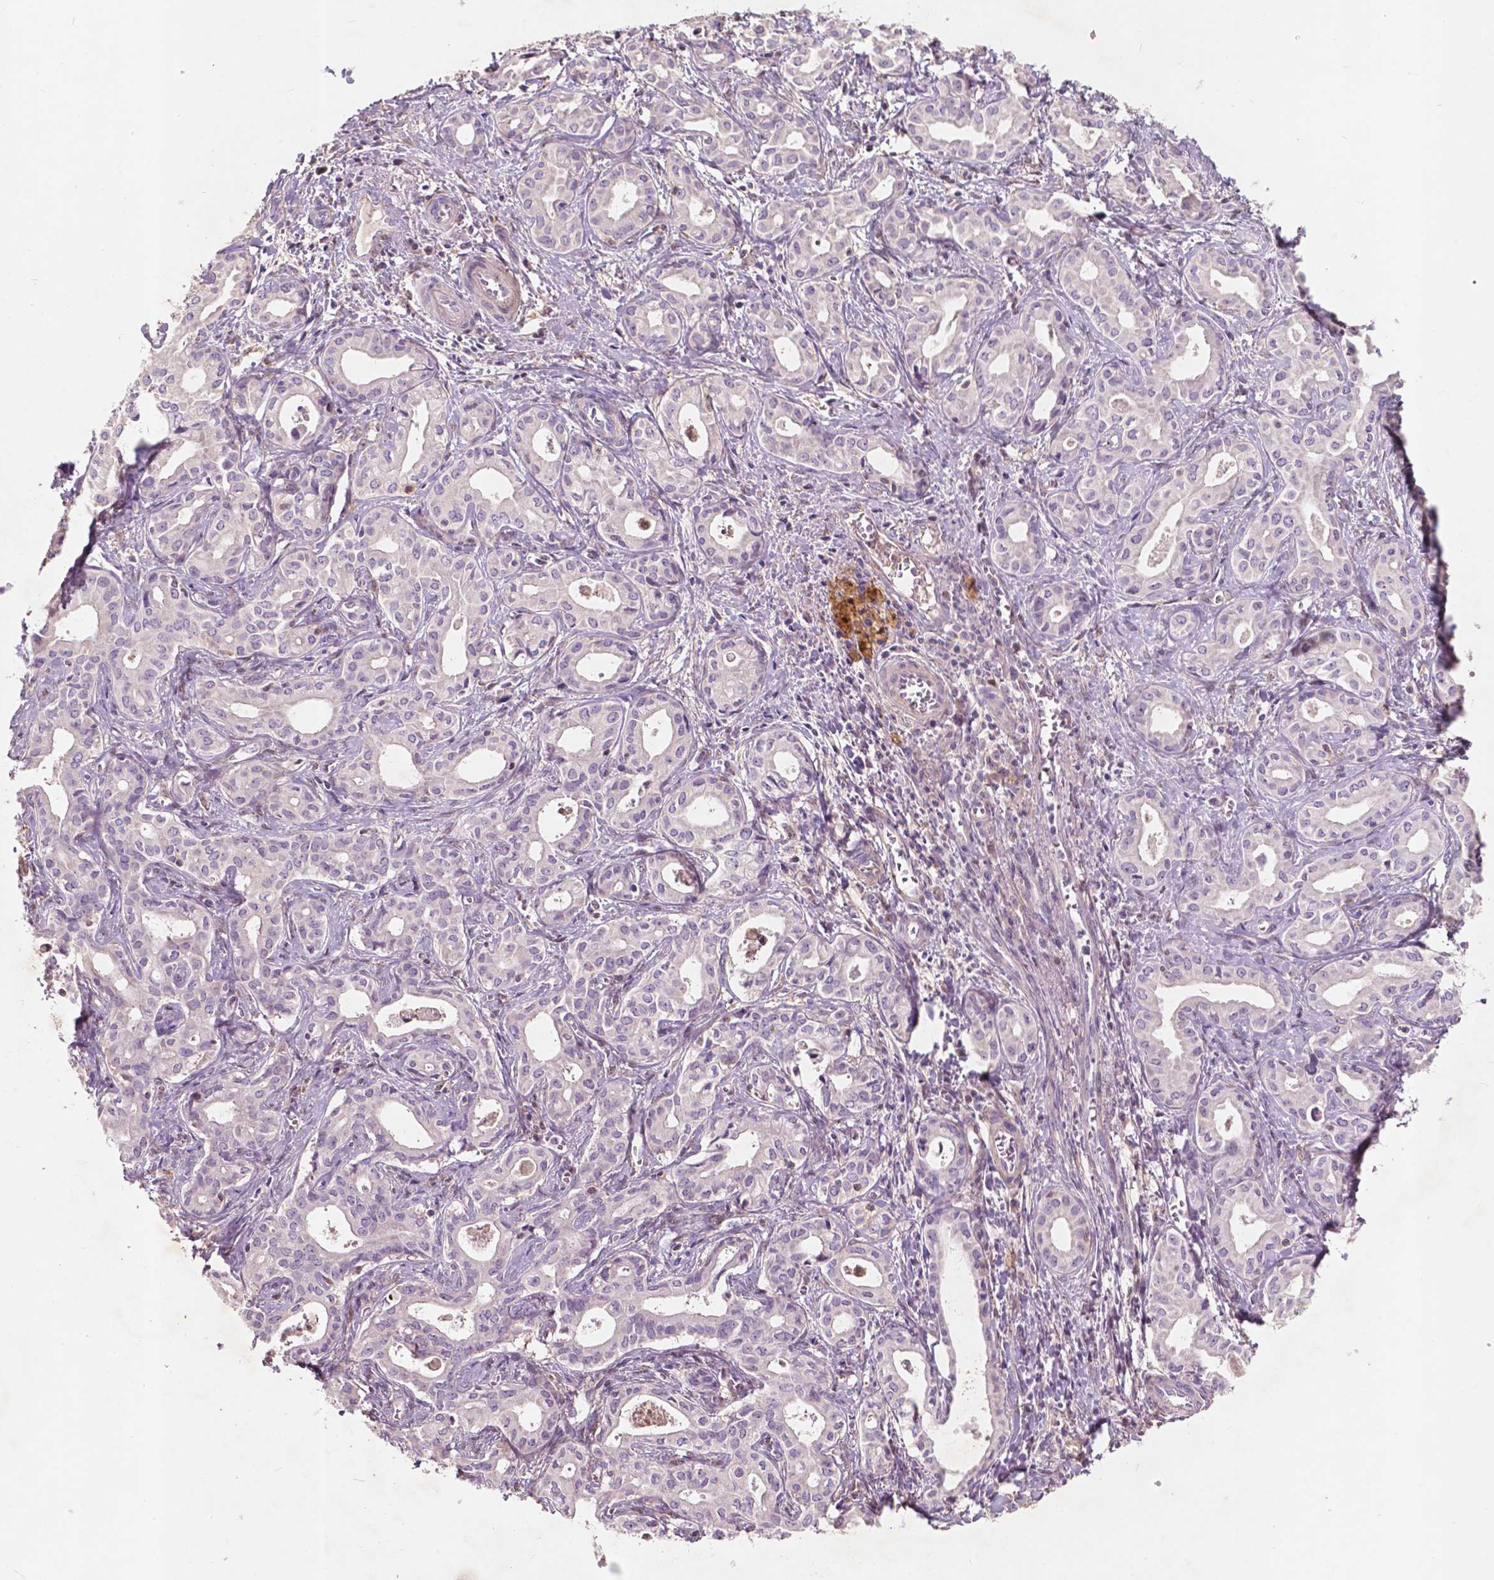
{"staining": {"intensity": "negative", "quantity": "none", "location": "none"}, "tissue": "liver cancer", "cell_type": "Tumor cells", "image_type": "cancer", "snomed": [{"axis": "morphology", "description": "Cholangiocarcinoma"}, {"axis": "topography", "description": "Liver"}], "caption": "The image exhibits no staining of tumor cells in liver cancer.", "gene": "GPR37", "patient": {"sex": "female", "age": 65}}